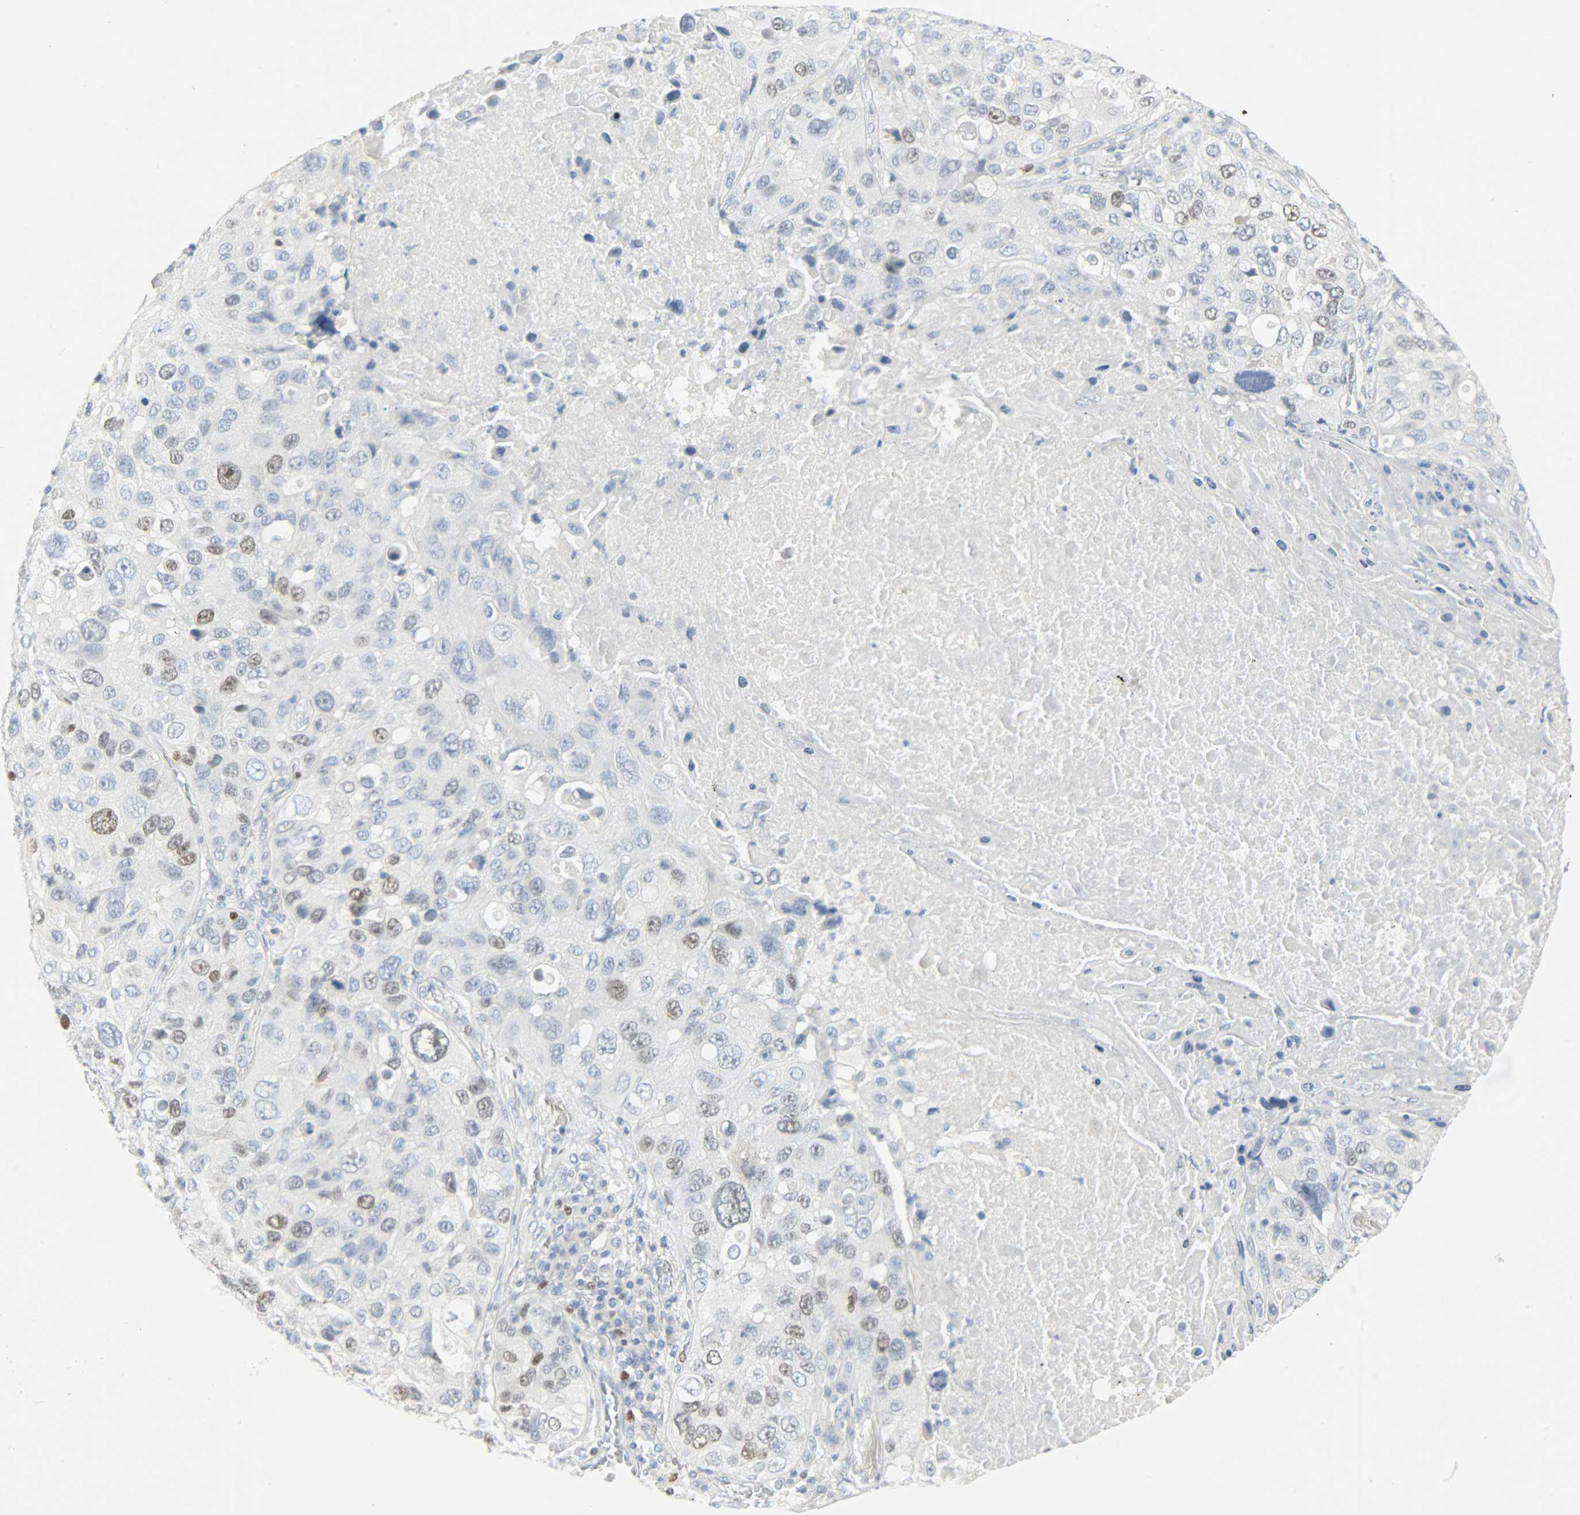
{"staining": {"intensity": "weak", "quantity": "<25%", "location": "nuclear"}, "tissue": "lung cancer", "cell_type": "Tumor cells", "image_type": "cancer", "snomed": [{"axis": "morphology", "description": "Squamous cell carcinoma, NOS"}, {"axis": "topography", "description": "Lung"}], "caption": "The immunohistochemistry (IHC) histopathology image has no significant expression in tumor cells of lung squamous cell carcinoma tissue.", "gene": "HELLS", "patient": {"sex": "male", "age": 57}}